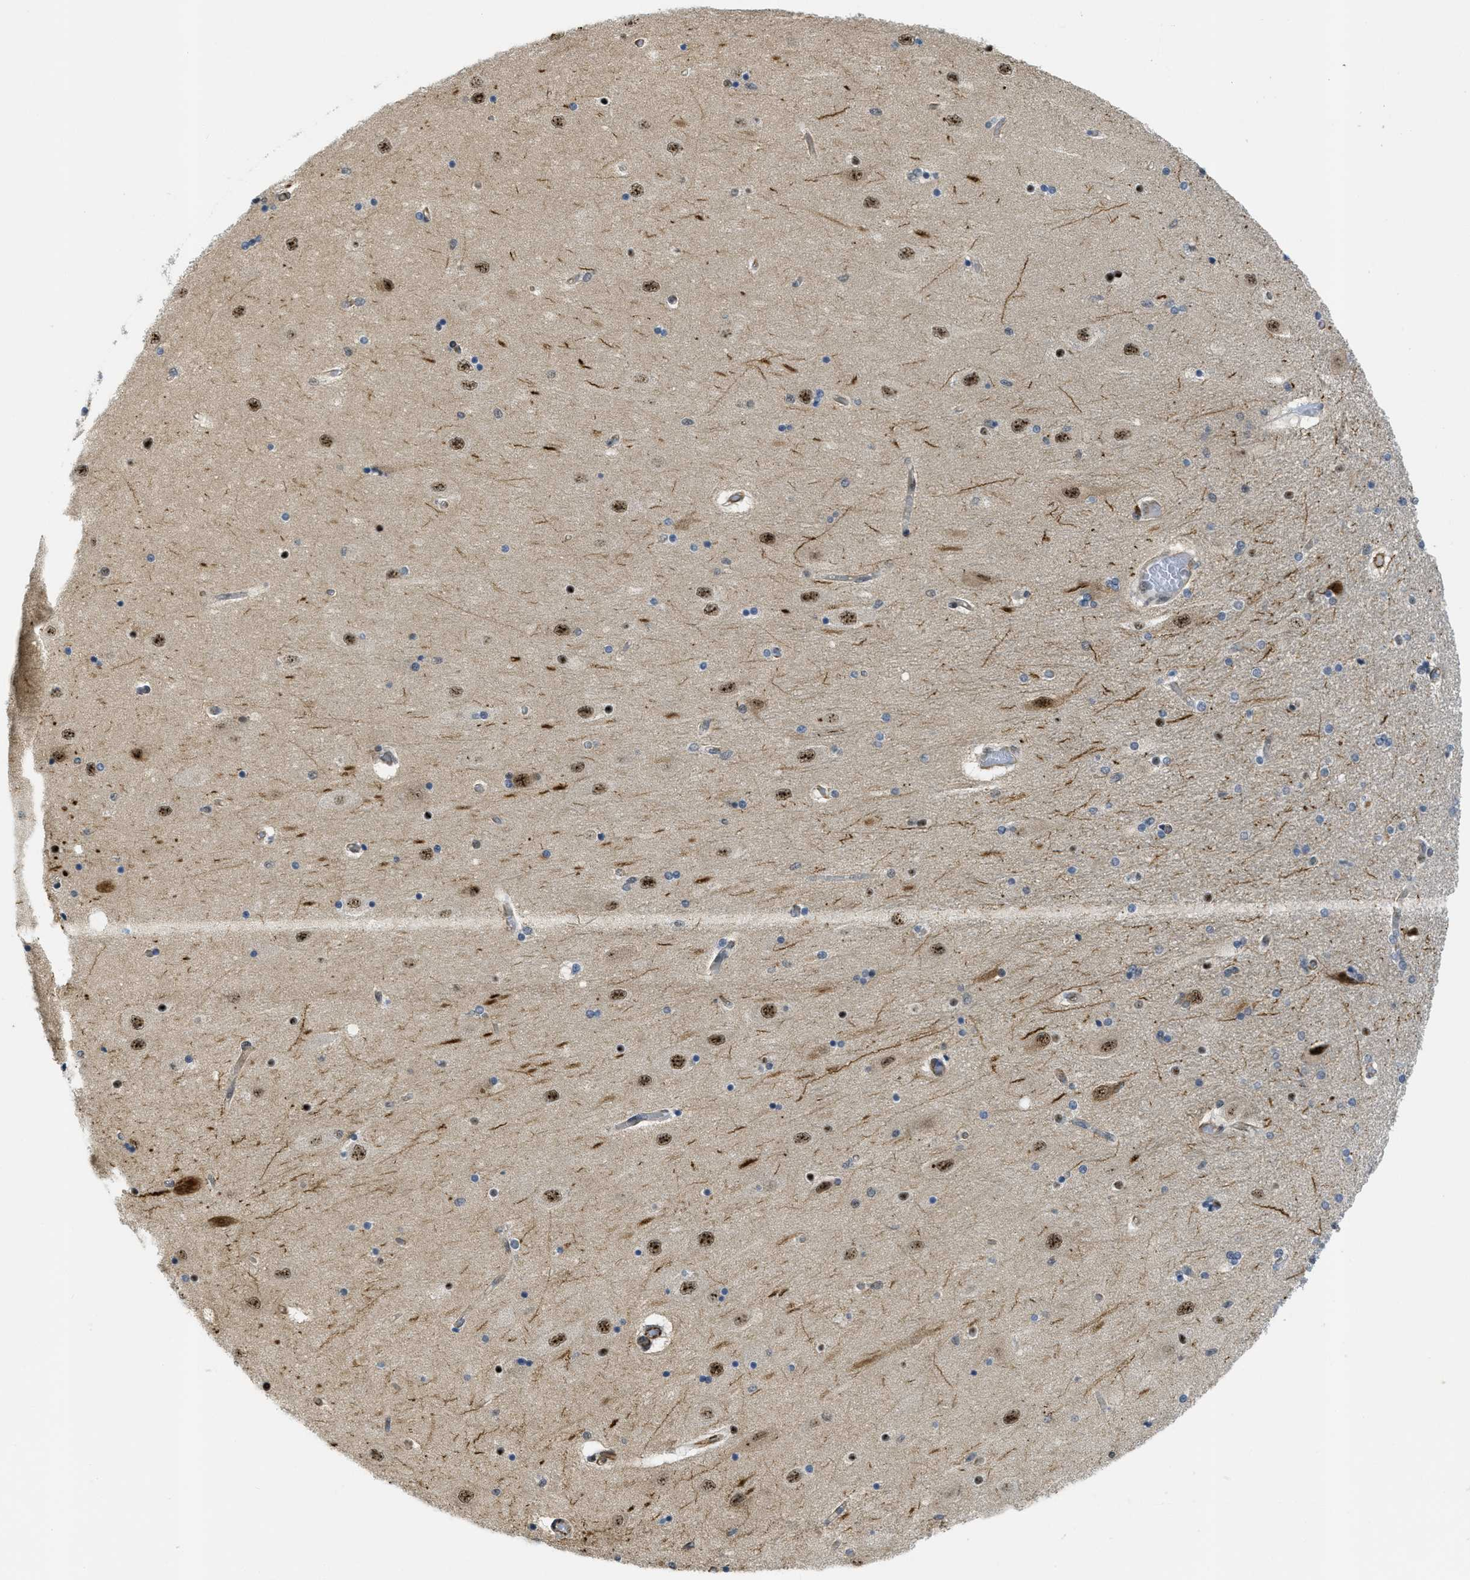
{"staining": {"intensity": "weak", "quantity": "<25%", "location": "cytoplasmic/membranous,nuclear"}, "tissue": "hippocampus", "cell_type": "Glial cells", "image_type": "normal", "snomed": [{"axis": "morphology", "description": "Normal tissue, NOS"}, {"axis": "topography", "description": "Hippocampus"}], "caption": "The histopathology image demonstrates no staining of glial cells in unremarkable hippocampus. (DAB (3,3'-diaminobenzidine) immunohistochemistry with hematoxylin counter stain).", "gene": "LRRC8B", "patient": {"sex": "female", "age": 54}}